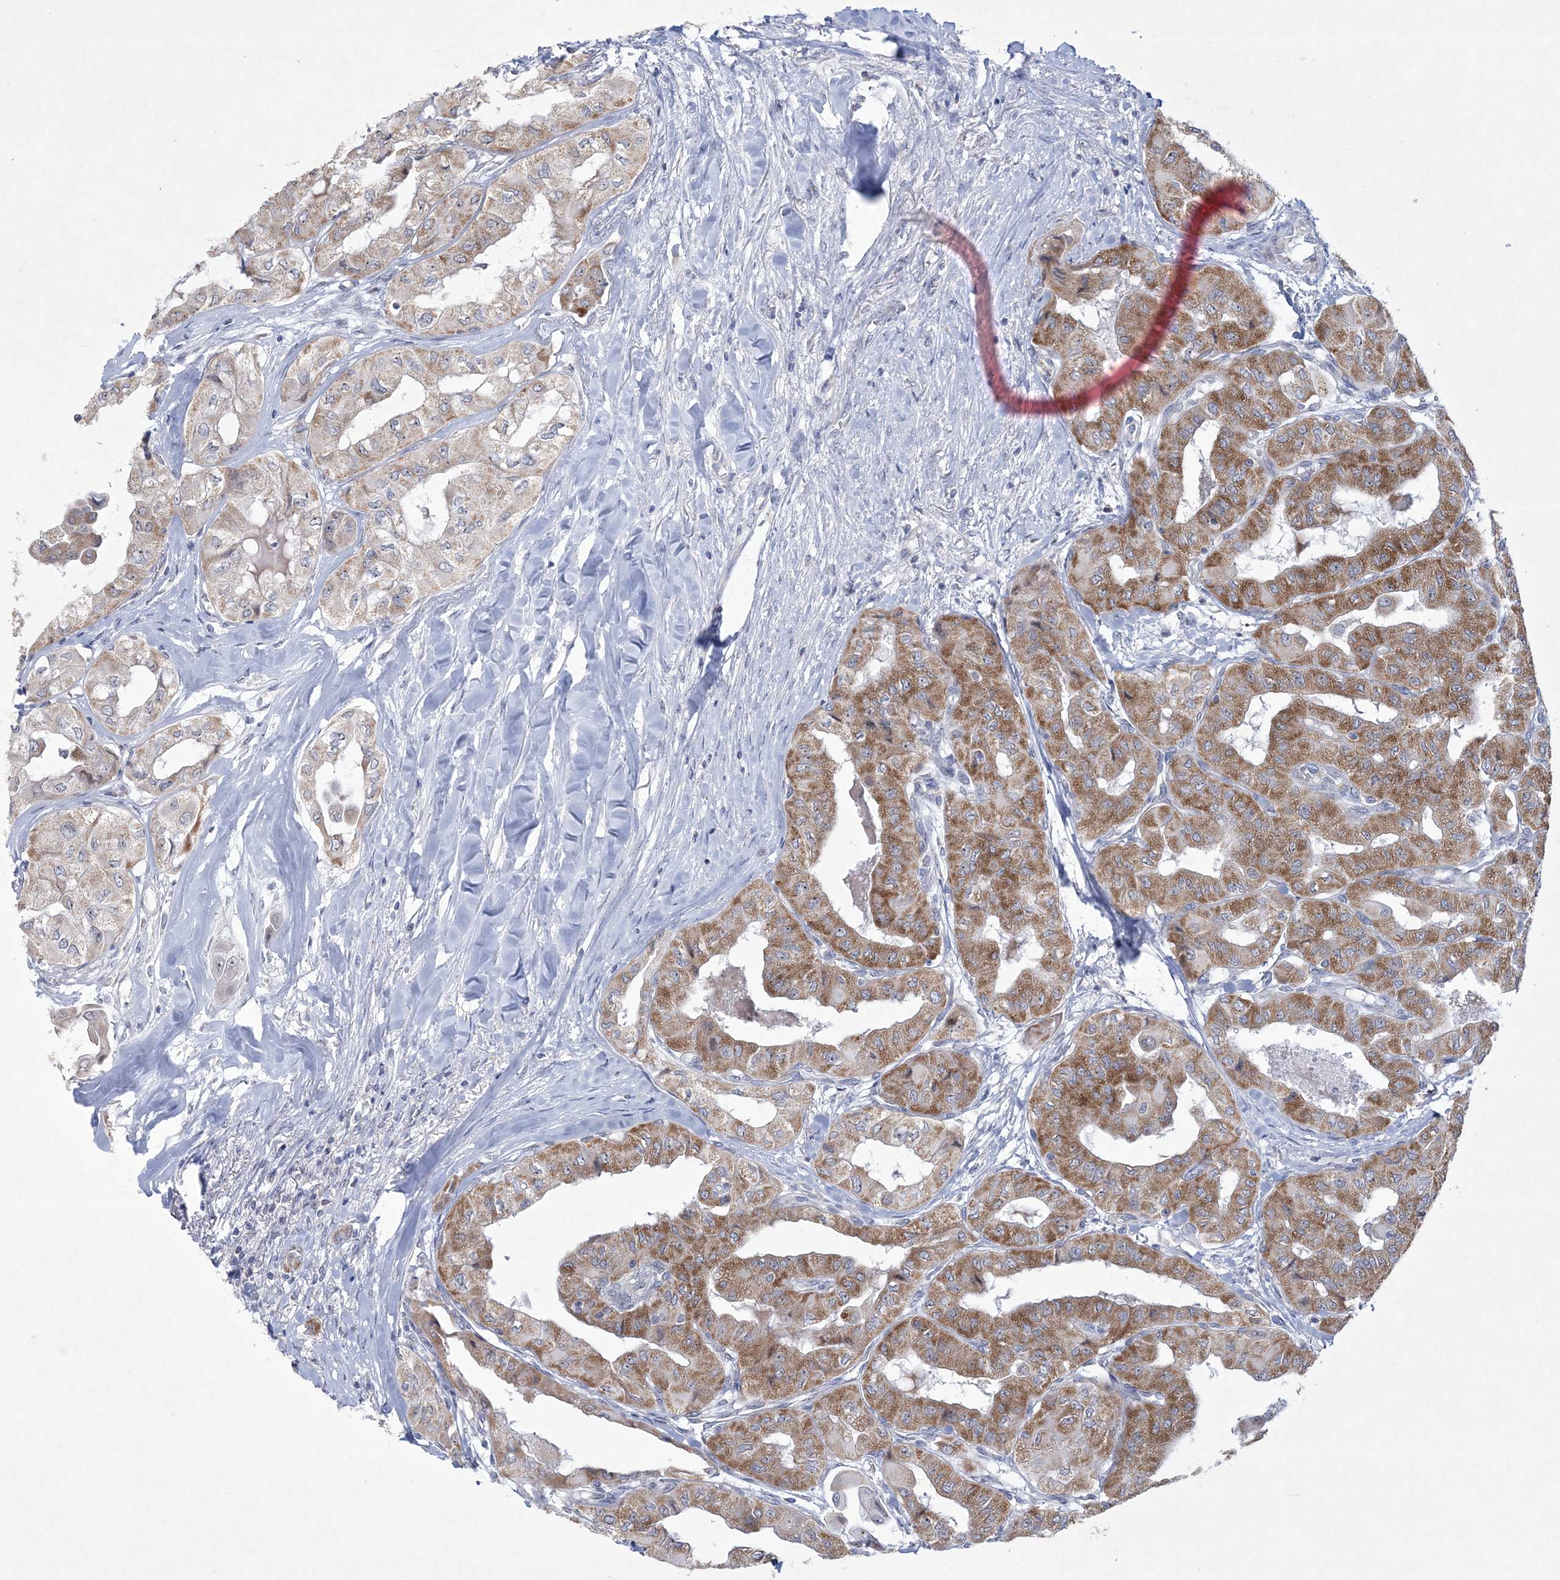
{"staining": {"intensity": "moderate", "quantity": ">75%", "location": "cytoplasmic/membranous"}, "tissue": "thyroid cancer", "cell_type": "Tumor cells", "image_type": "cancer", "snomed": [{"axis": "morphology", "description": "Papillary adenocarcinoma, NOS"}, {"axis": "topography", "description": "Thyroid gland"}], "caption": "The histopathology image demonstrates staining of thyroid cancer (papillary adenocarcinoma), revealing moderate cytoplasmic/membranous protein positivity (brown color) within tumor cells.", "gene": "CES4A", "patient": {"sex": "female", "age": 59}}